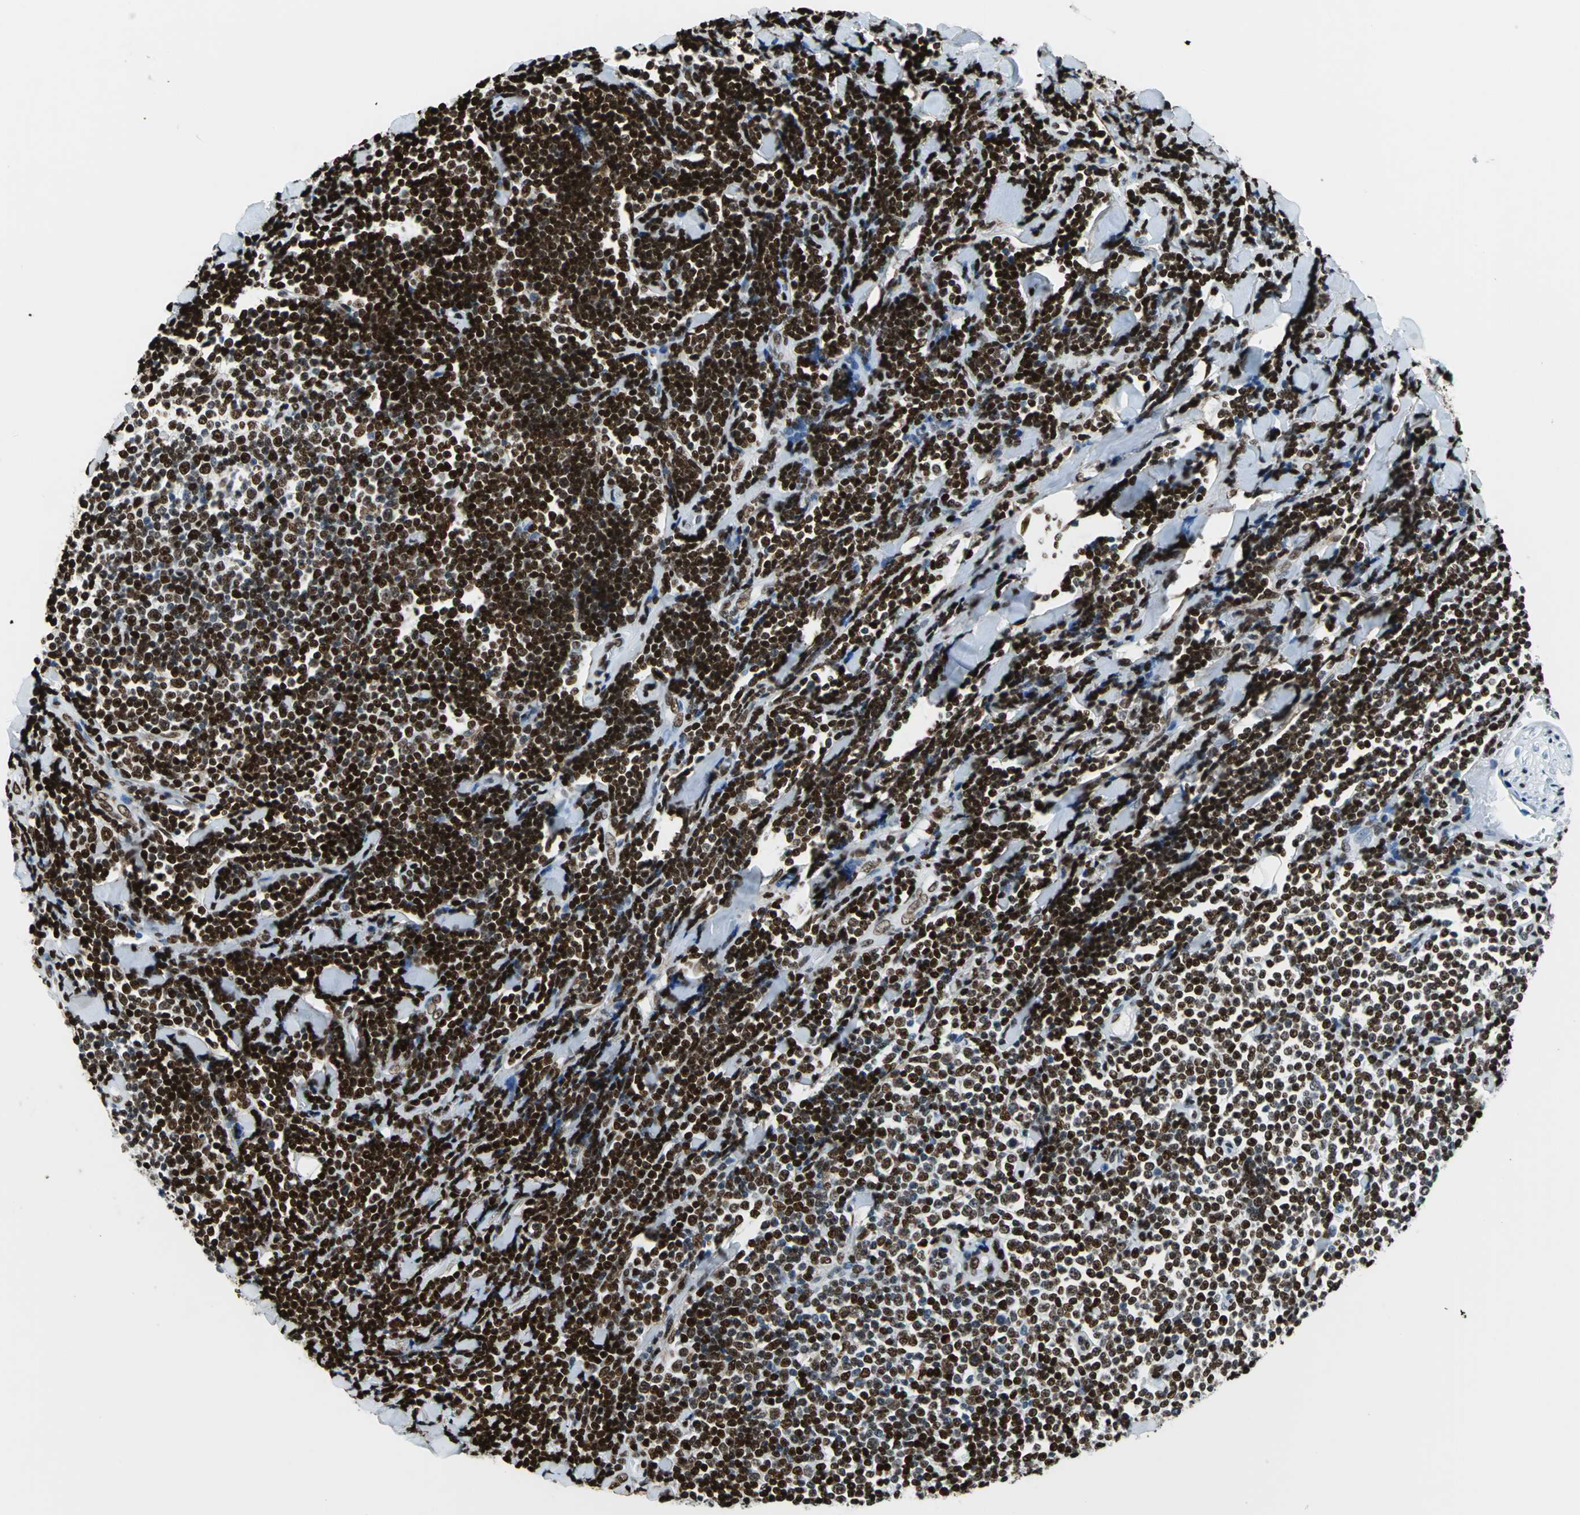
{"staining": {"intensity": "strong", "quantity": ">75%", "location": "nuclear"}, "tissue": "lymphoma", "cell_type": "Tumor cells", "image_type": "cancer", "snomed": [{"axis": "morphology", "description": "Malignant lymphoma, non-Hodgkin's type, Low grade"}, {"axis": "topography", "description": "Soft tissue"}], "caption": "The photomicrograph displays staining of malignant lymphoma, non-Hodgkin's type (low-grade), revealing strong nuclear protein positivity (brown color) within tumor cells.", "gene": "APEX1", "patient": {"sex": "male", "age": 92}}